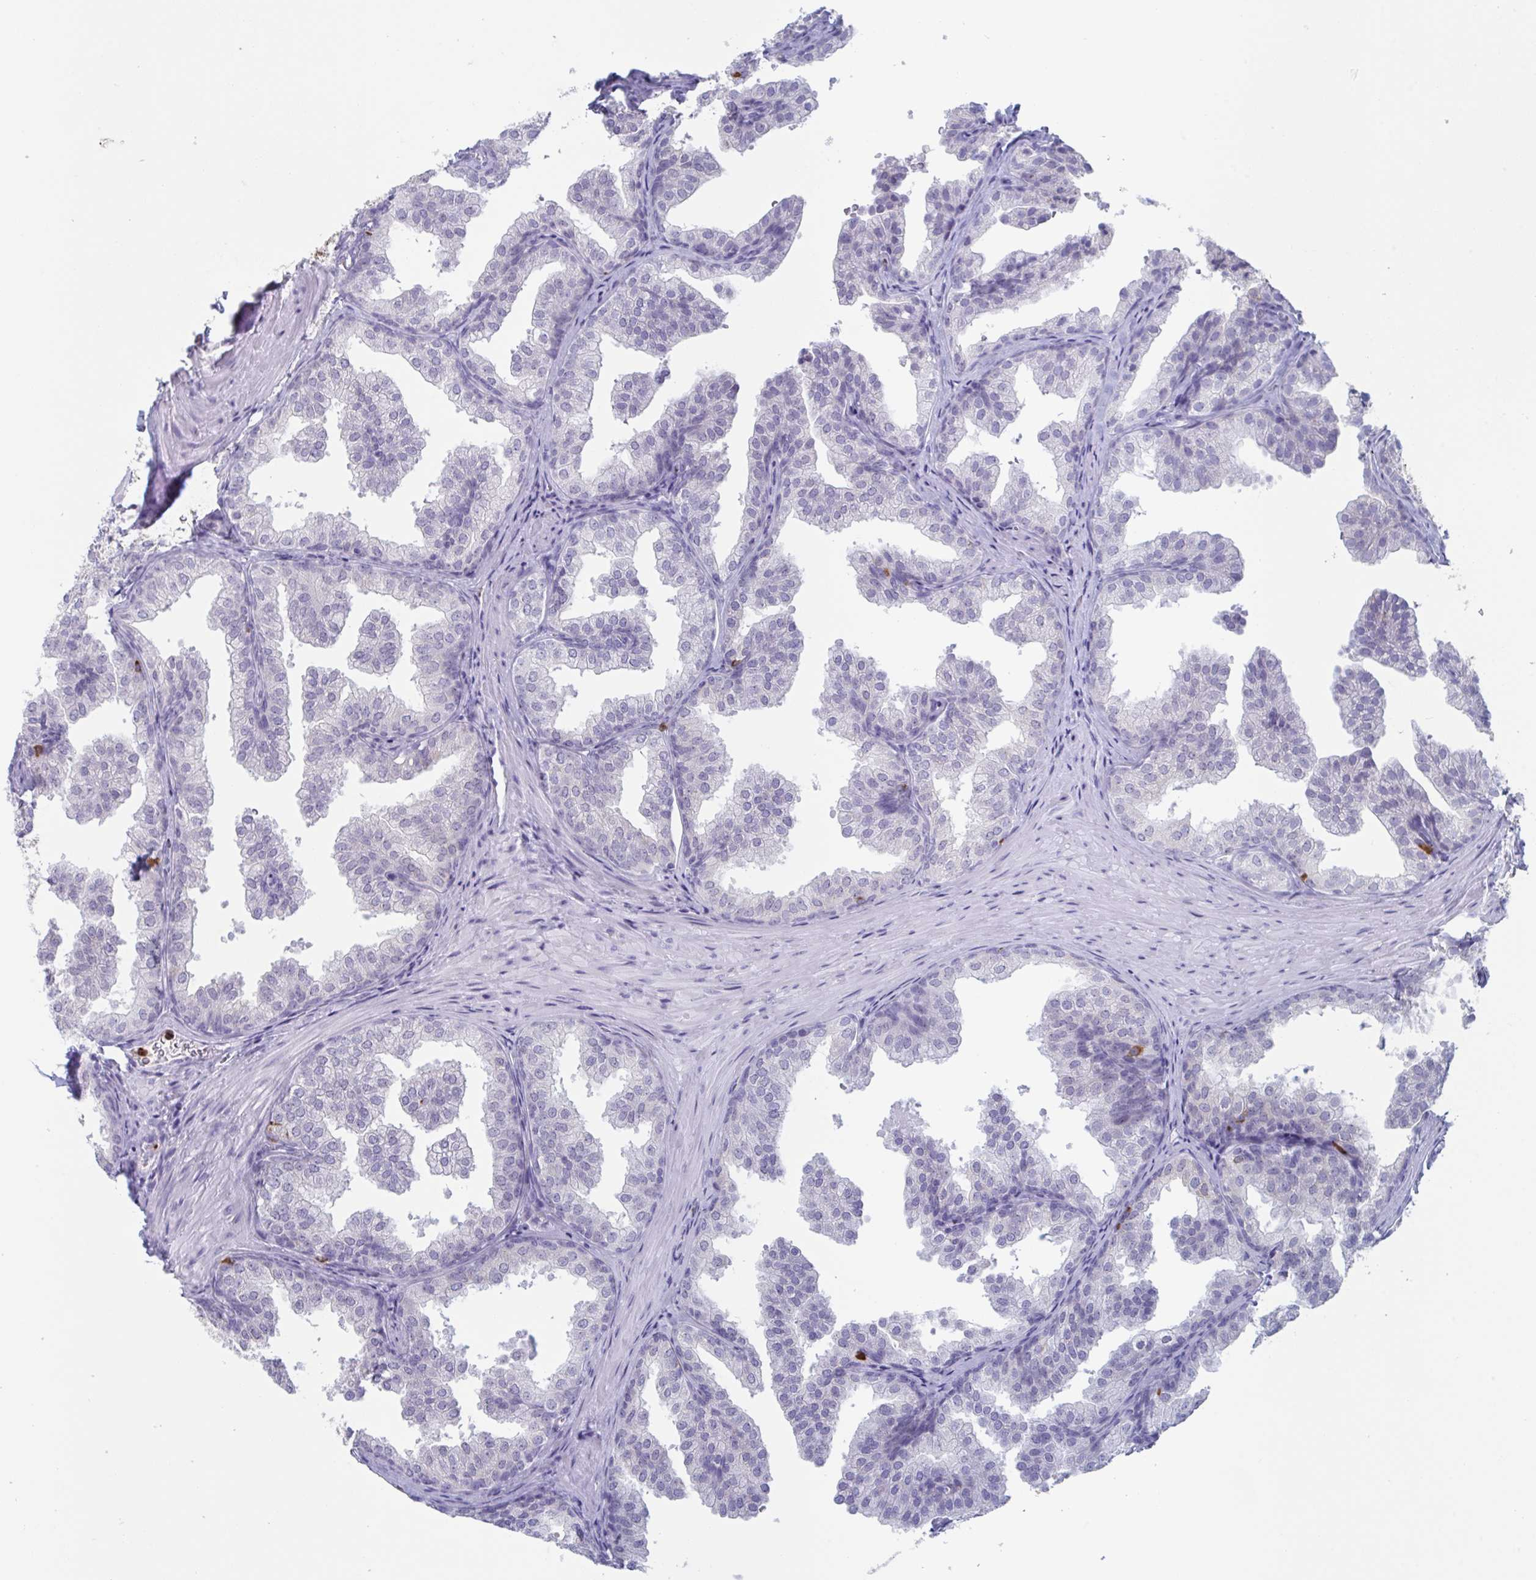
{"staining": {"intensity": "negative", "quantity": "none", "location": "none"}, "tissue": "prostate", "cell_type": "Glandular cells", "image_type": "normal", "snomed": [{"axis": "morphology", "description": "Normal tissue, NOS"}, {"axis": "topography", "description": "Prostate"}], "caption": "Immunohistochemistry (IHC) histopathology image of normal prostate: human prostate stained with DAB (3,3'-diaminobenzidine) shows no significant protein positivity in glandular cells.", "gene": "CYP4F11", "patient": {"sex": "male", "age": 37}}